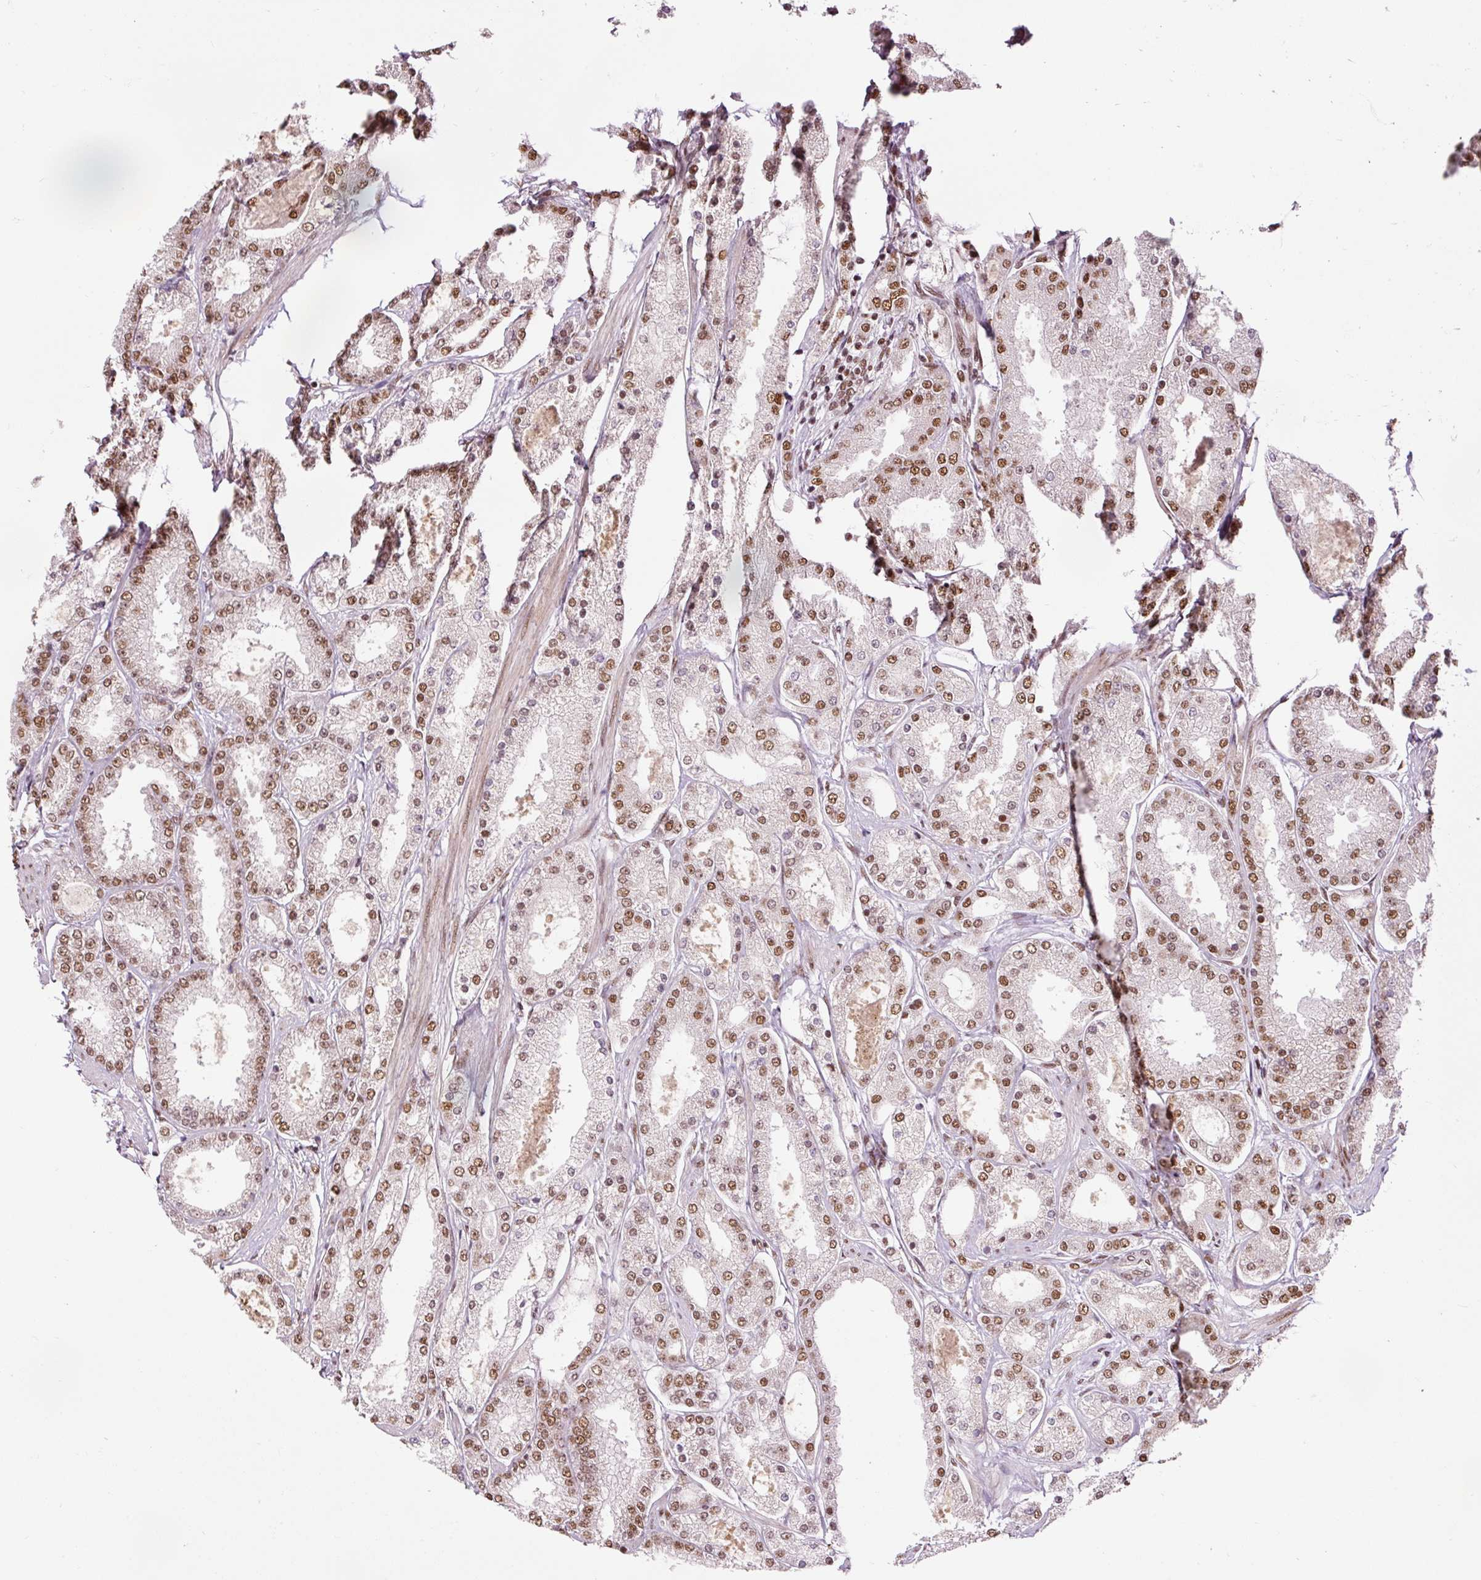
{"staining": {"intensity": "moderate", "quantity": ">75%", "location": "nuclear"}, "tissue": "prostate cancer", "cell_type": "Tumor cells", "image_type": "cancer", "snomed": [{"axis": "morphology", "description": "Adenocarcinoma, High grade"}, {"axis": "topography", "description": "Prostate"}], "caption": "An immunohistochemistry micrograph of neoplastic tissue is shown. Protein staining in brown labels moderate nuclear positivity in prostate cancer within tumor cells.", "gene": "ZBTB44", "patient": {"sex": "male", "age": 69}}